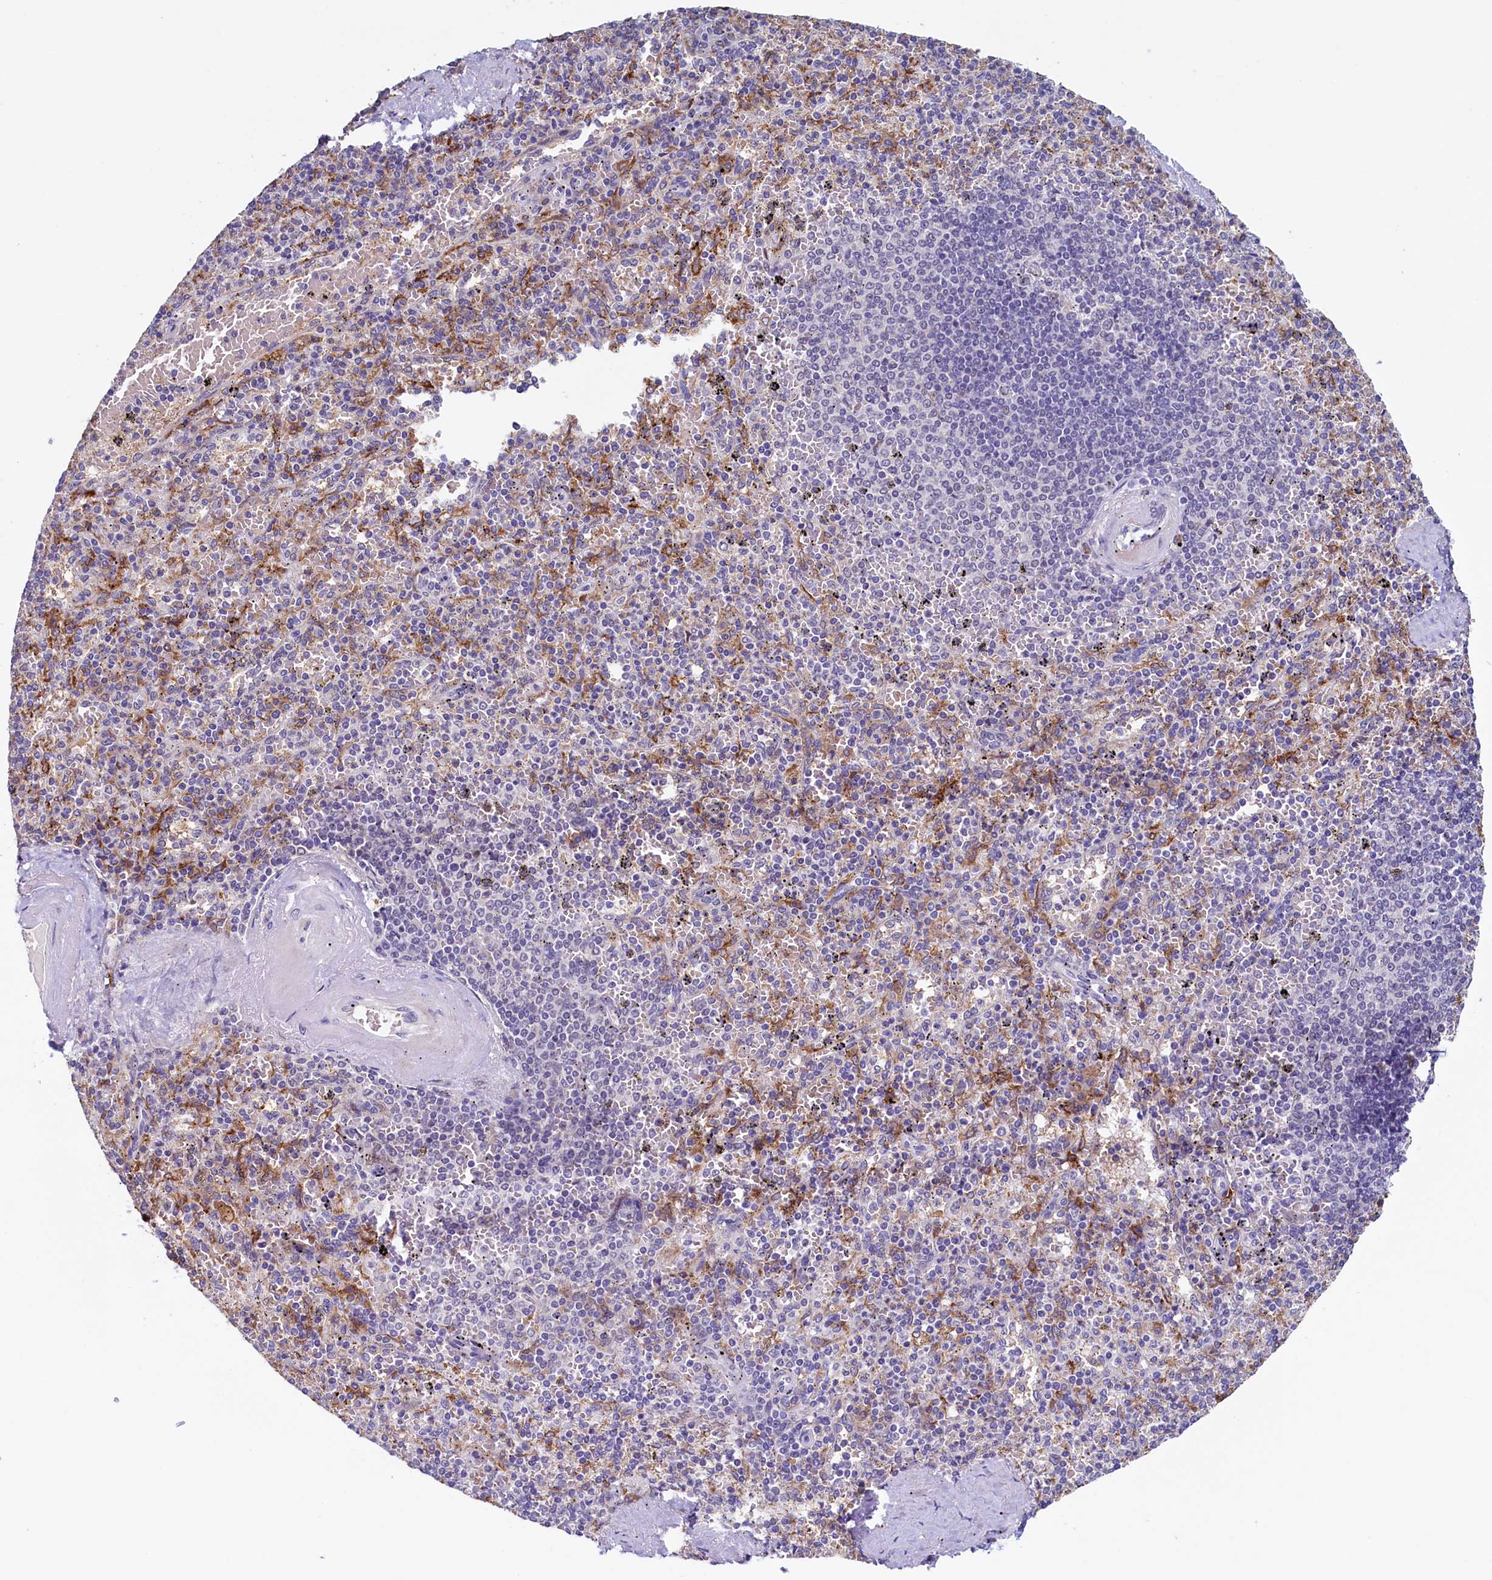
{"staining": {"intensity": "negative", "quantity": "none", "location": "none"}, "tissue": "spleen", "cell_type": "Cells in red pulp", "image_type": "normal", "snomed": [{"axis": "morphology", "description": "Normal tissue, NOS"}, {"axis": "topography", "description": "Spleen"}], "caption": "Immunohistochemistry of unremarkable spleen exhibits no positivity in cells in red pulp. (DAB immunohistochemistry (IHC) with hematoxylin counter stain).", "gene": "PACSIN3", "patient": {"sex": "male", "age": 82}}